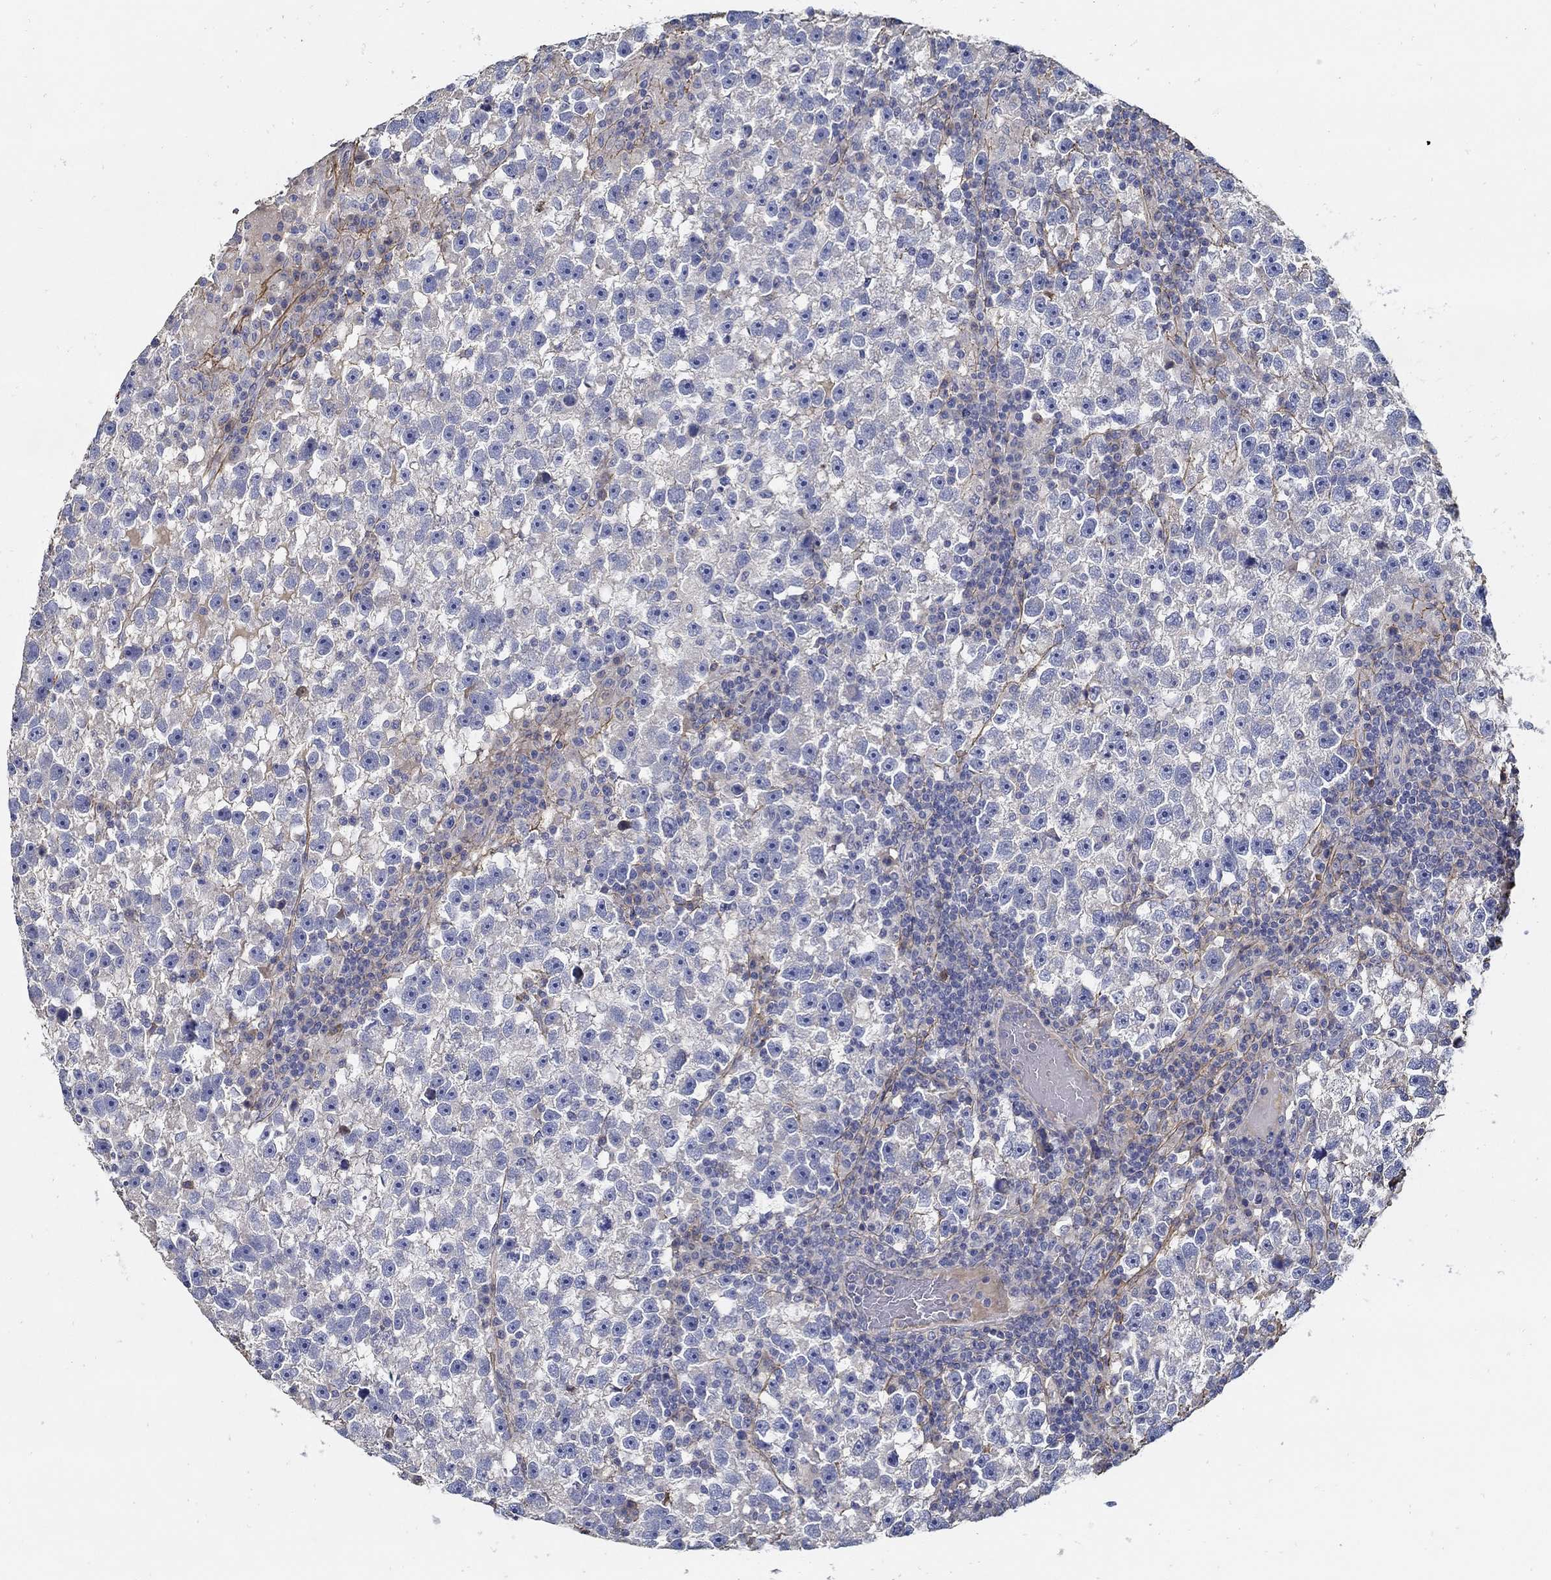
{"staining": {"intensity": "negative", "quantity": "none", "location": "none"}, "tissue": "testis cancer", "cell_type": "Tumor cells", "image_type": "cancer", "snomed": [{"axis": "morphology", "description": "Seminoma, NOS"}, {"axis": "topography", "description": "Testis"}], "caption": "There is no significant positivity in tumor cells of testis cancer. (DAB immunohistochemistry (IHC) visualized using brightfield microscopy, high magnification).", "gene": "TGFBI", "patient": {"sex": "male", "age": 47}}